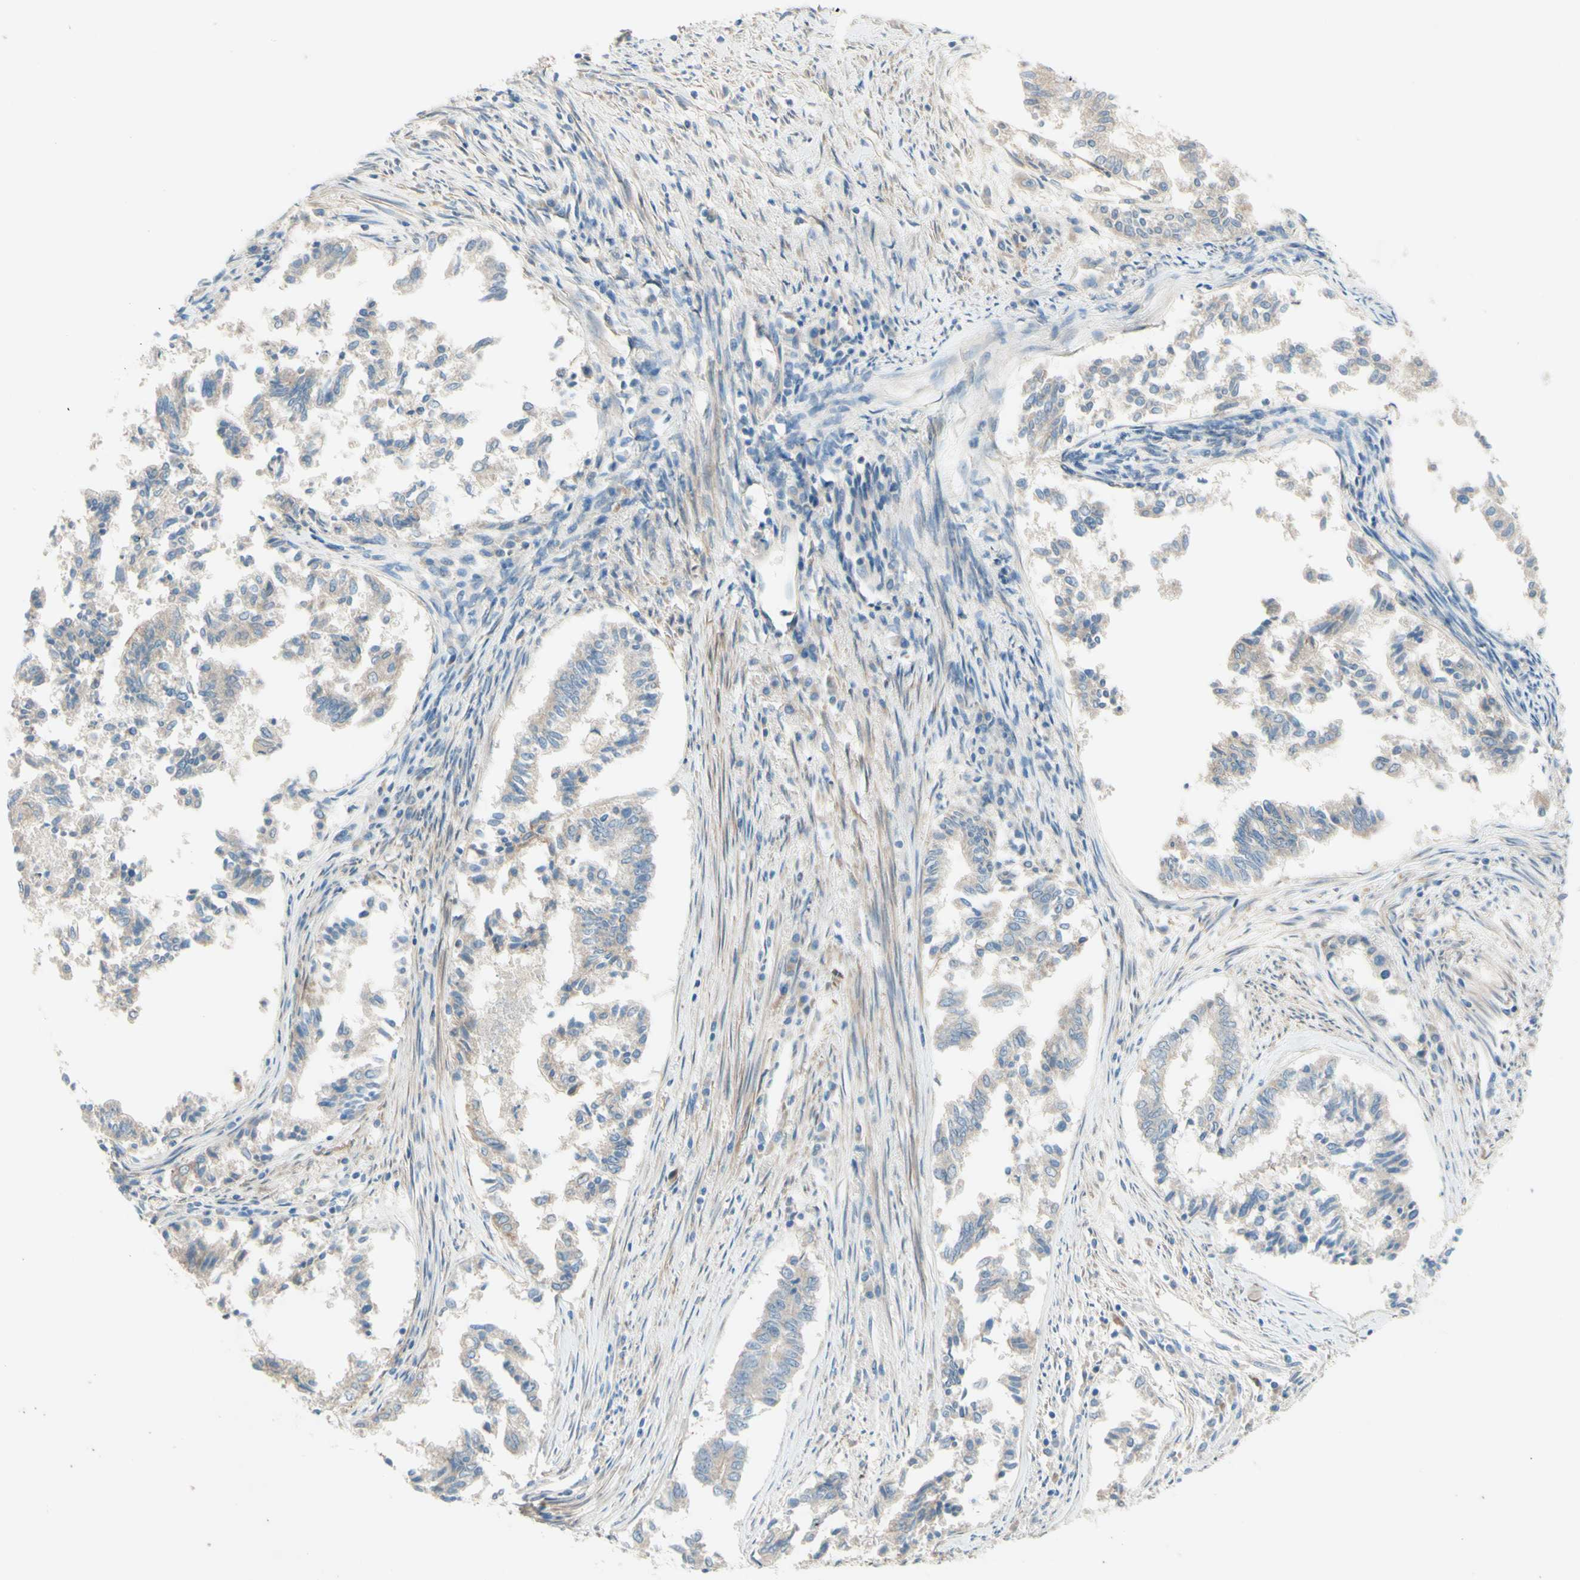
{"staining": {"intensity": "weak", "quantity": "<25%", "location": "cytoplasmic/membranous"}, "tissue": "endometrial cancer", "cell_type": "Tumor cells", "image_type": "cancer", "snomed": [{"axis": "morphology", "description": "Necrosis, NOS"}, {"axis": "morphology", "description": "Adenocarcinoma, NOS"}, {"axis": "topography", "description": "Endometrium"}], "caption": "This micrograph is of endometrial cancer stained with IHC to label a protein in brown with the nuclei are counter-stained blue. There is no expression in tumor cells.", "gene": "IL2", "patient": {"sex": "female", "age": 79}}